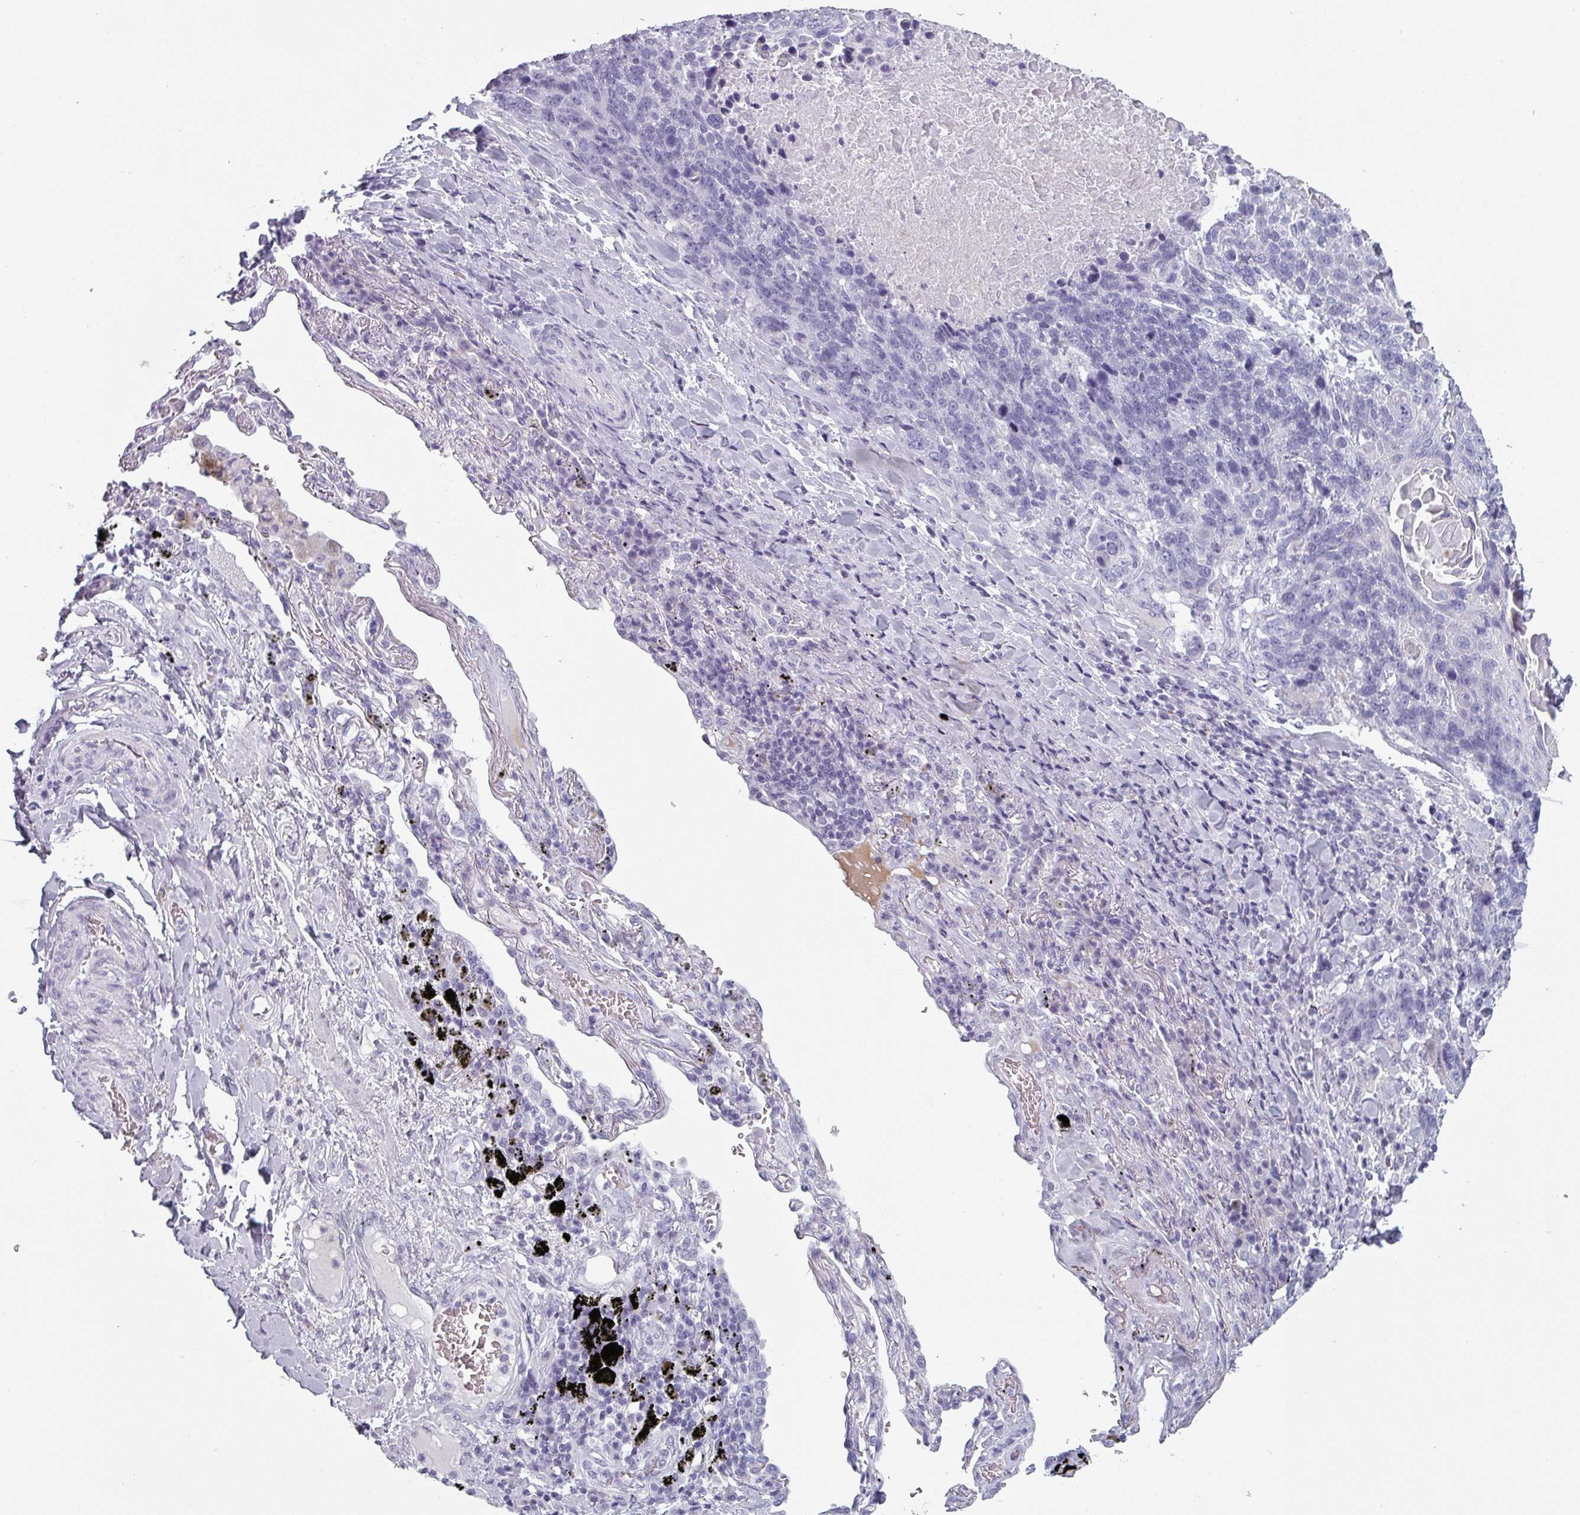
{"staining": {"intensity": "negative", "quantity": "none", "location": "none"}, "tissue": "lung cancer", "cell_type": "Tumor cells", "image_type": "cancer", "snomed": [{"axis": "morphology", "description": "Squamous cell carcinoma, NOS"}, {"axis": "topography", "description": "Lung"}], "caption": "This is a photomicrograph of immunohistochemistry staining of squamous cell carcinoma (lung), which shows no positivity in tumor cells.", "gene": "SLC35G2", "patient": {"sex": "male", "age": 66}}